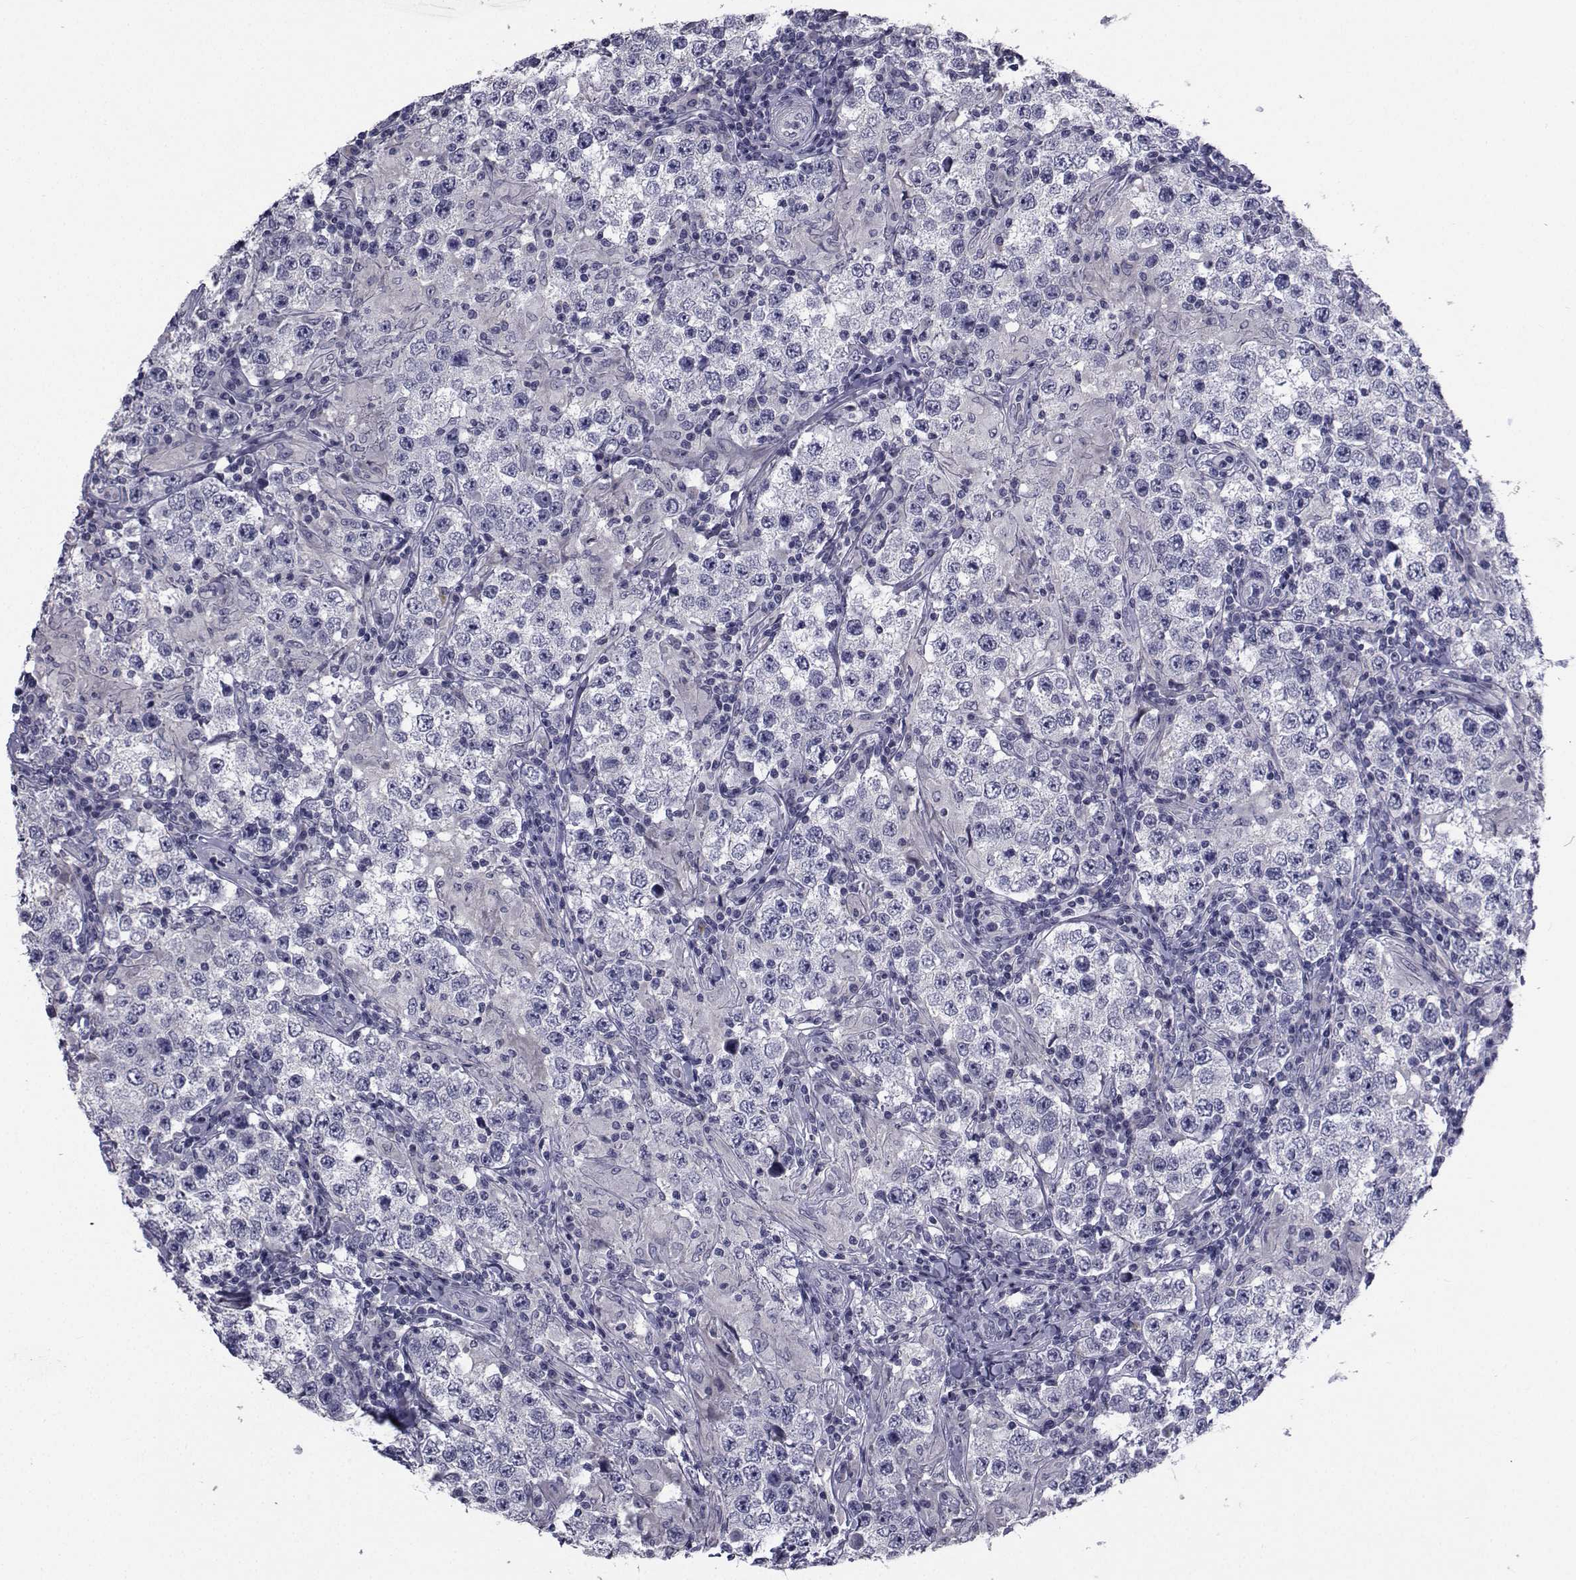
{"staining": {"intensity": "negative", "quantity": "none", "location": "none"}, "tissue": "testis cancer", "cell_type": "Tumor cells", "image_type": "cancer", "snomed": [{"axis": "morphology", "description": "Seminoma, NOS"}, {"axis": "morphology", "description": "Carcinoma, Embryonal, NOS"}, {"axis": "topography", "description": "Testis"}], "caption": "IHC image of human testis cancer (embryonal carcinoma) stained for a protein (brown), which displays no staining in tumor cells.", "gene": "CHRNA1", "patient": {"sex": "male", "age": 41}}